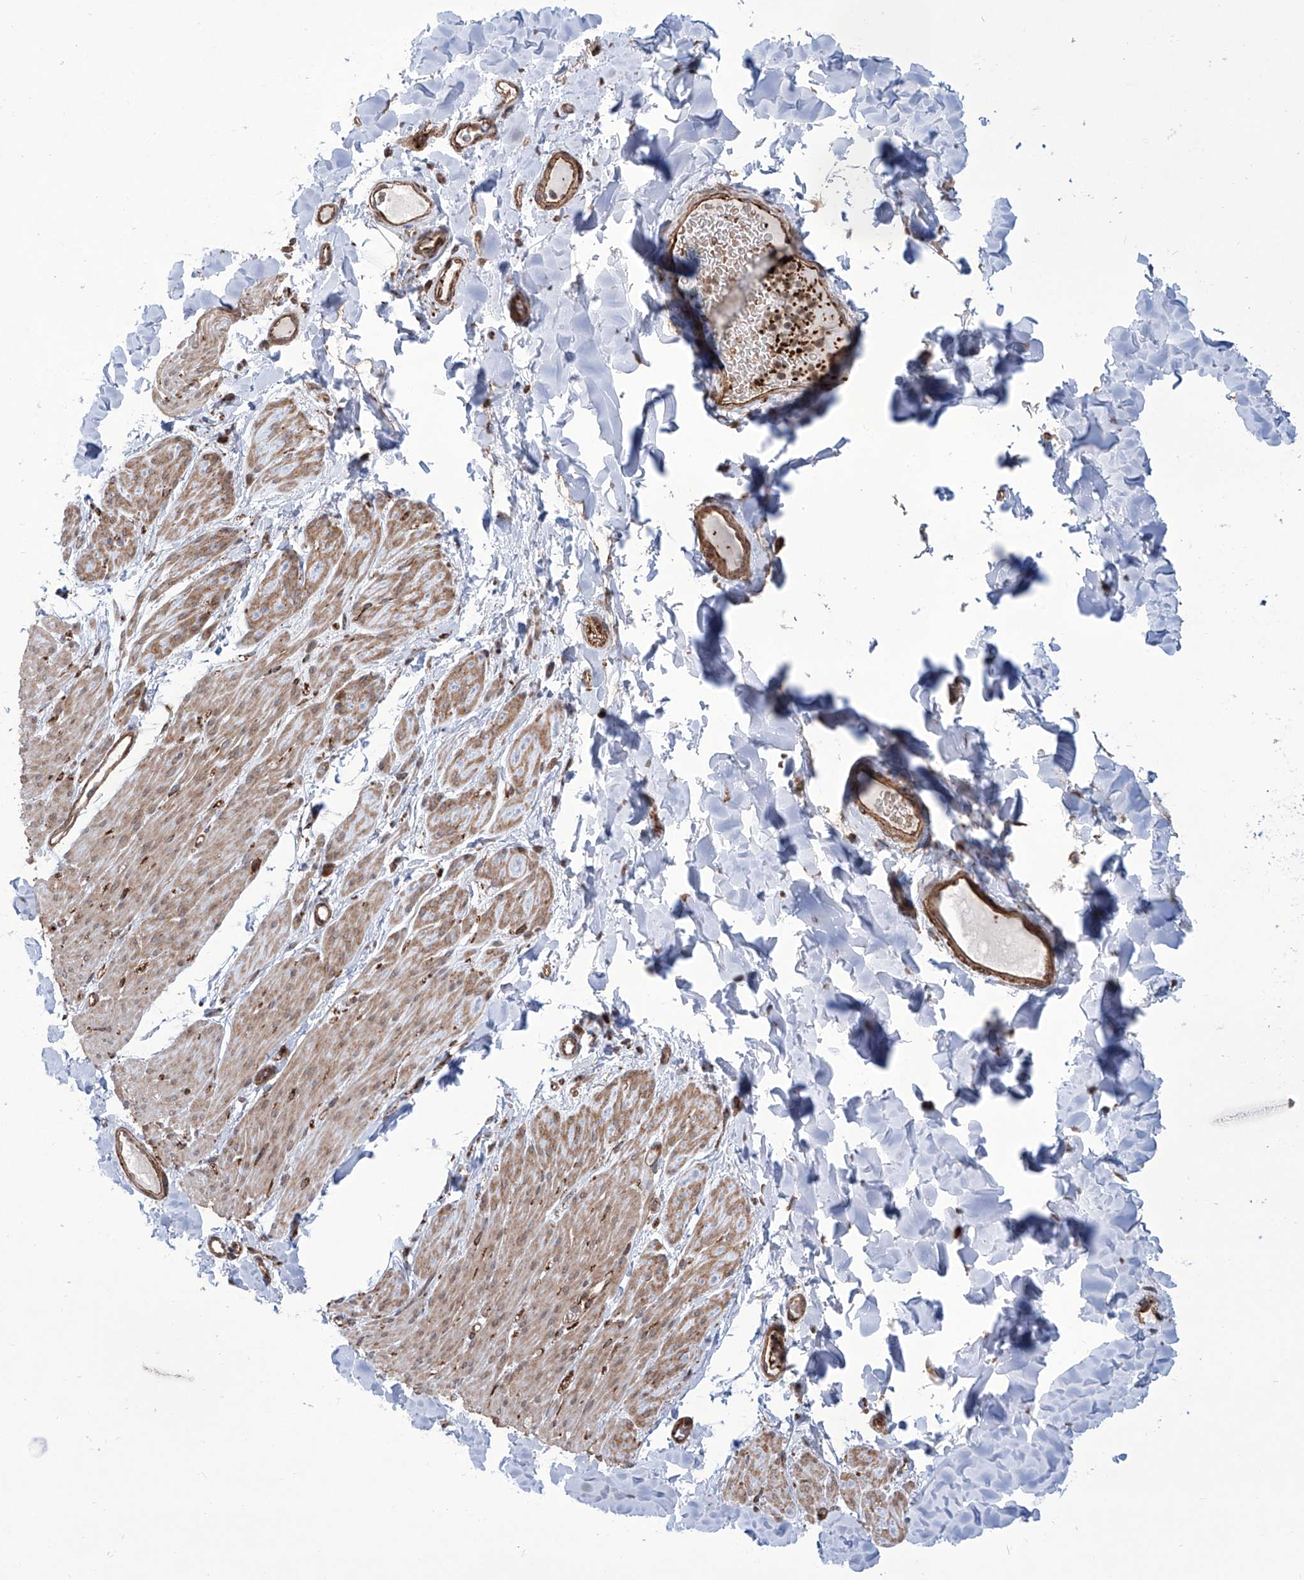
{"staining": {"intensity": "moderate", "quantity": ">75%", "location": "cytoplasmic/membranous"}, "tissue": "smooth muscle", "cell_type": "Smooth muscle cells", "image_type": "normal", "snomed": [{"axis": "morphology", "description": "Normal tissue, NOS"}, {"axis": "topography", "description": "Colon"}, {"axis": "topography", "description": "Peripheral nerve tissue"}], "caption": "Protein positivity by immunohistochemistry displays moderate cytoplasmic/membranous staining in about >75% of smooth muscle cells in benign smooth muscle.", "gene": "APAF1", "patient": {"sex": "female", "age": 61}}